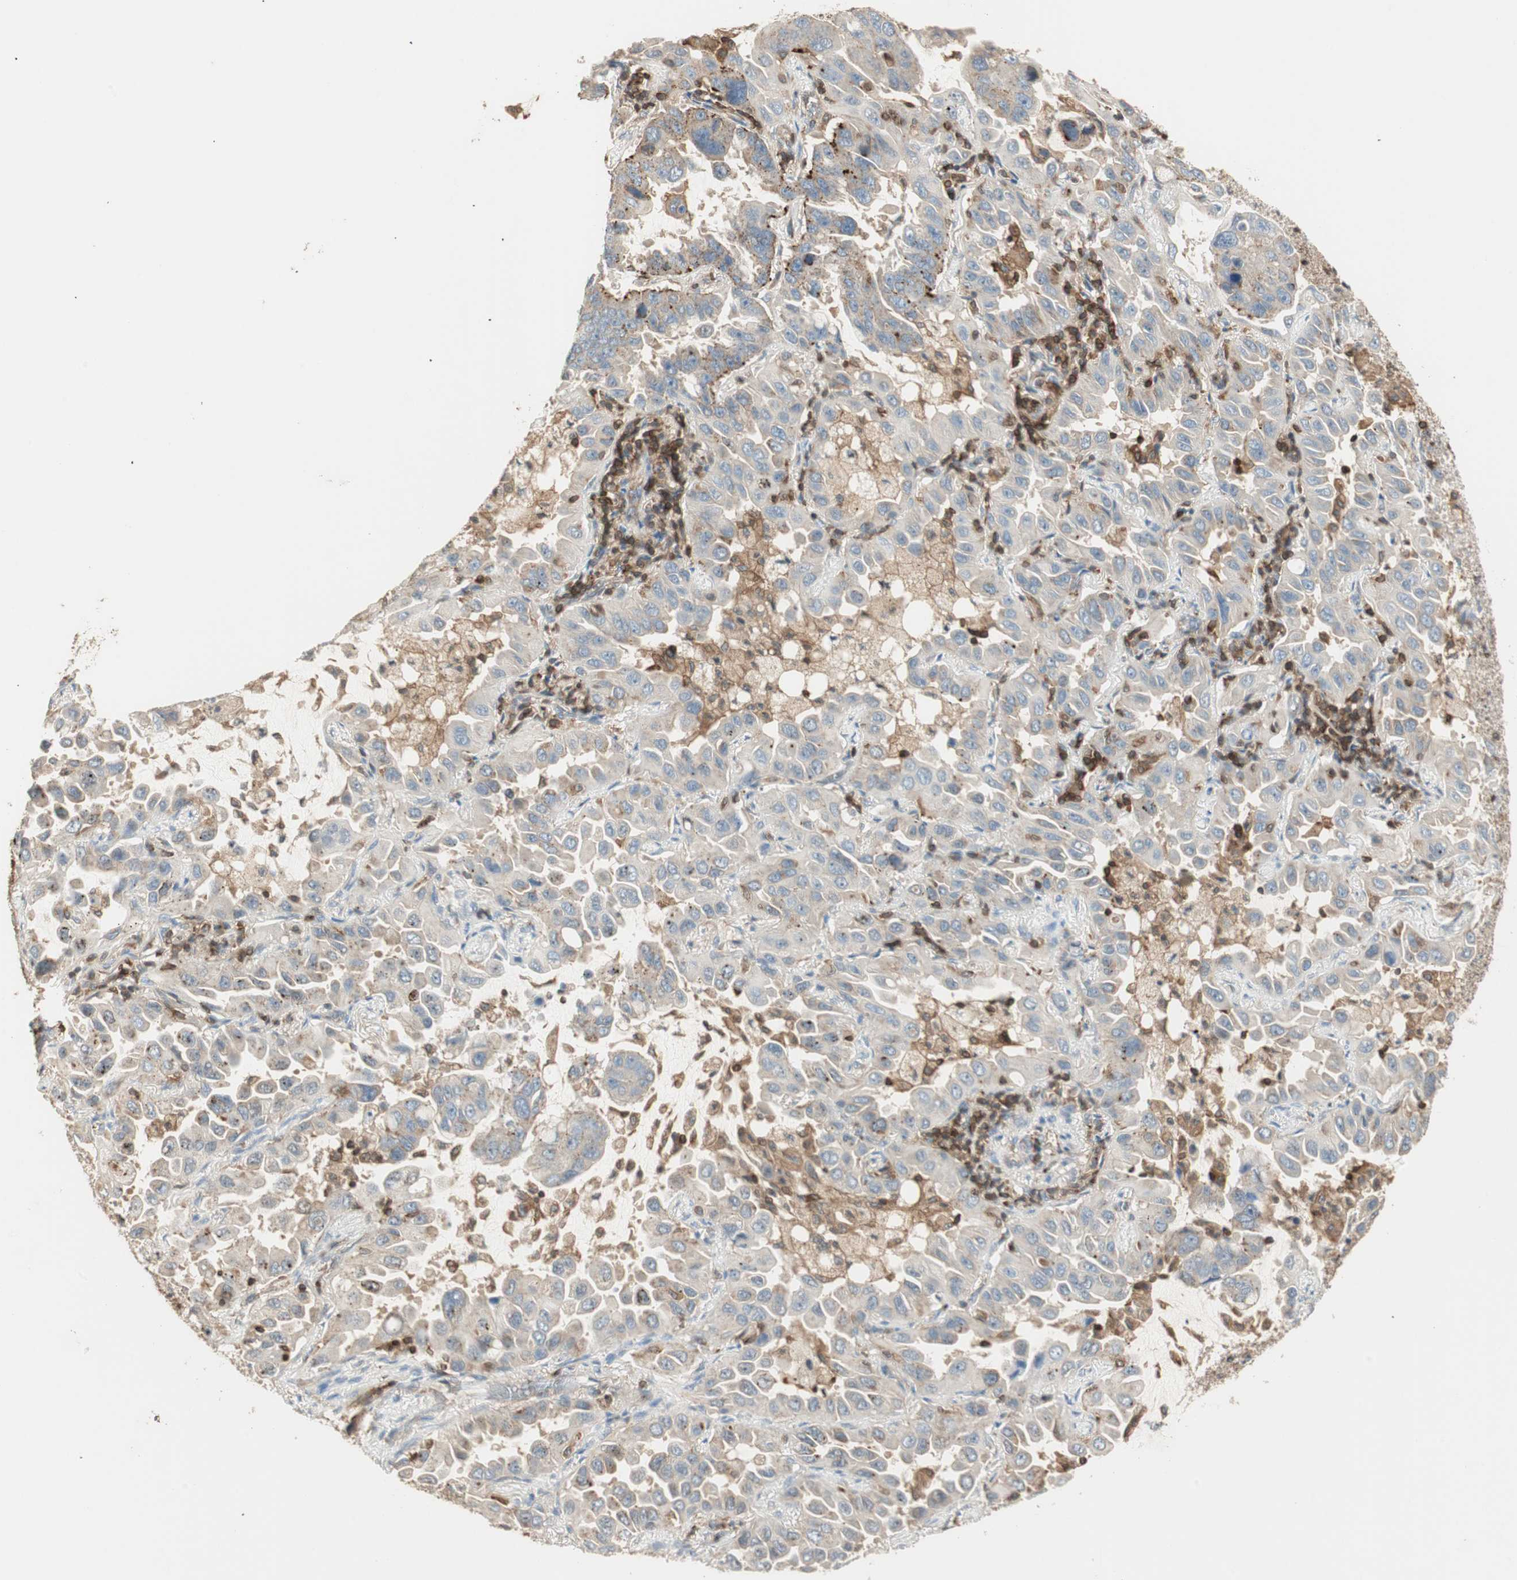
{"staining": {"intensity": "negative", "quantity": "none", "location": "none"}, "tissue": "lung cancer", "cell_type": "Tumor cells", "image_type": "cancer", "snomed": [{"axis": "morphology", "description": "Adenocarcinoma, NOS"}, {"axis": "topography", "description": "Lung"}], "caption": "This is an immunohistochemistry image of human lung adenocarcinoma. There is no expression in tumor cells.", "gene": "CRLF3", "patient": {"sex": "male", "age": 64}}